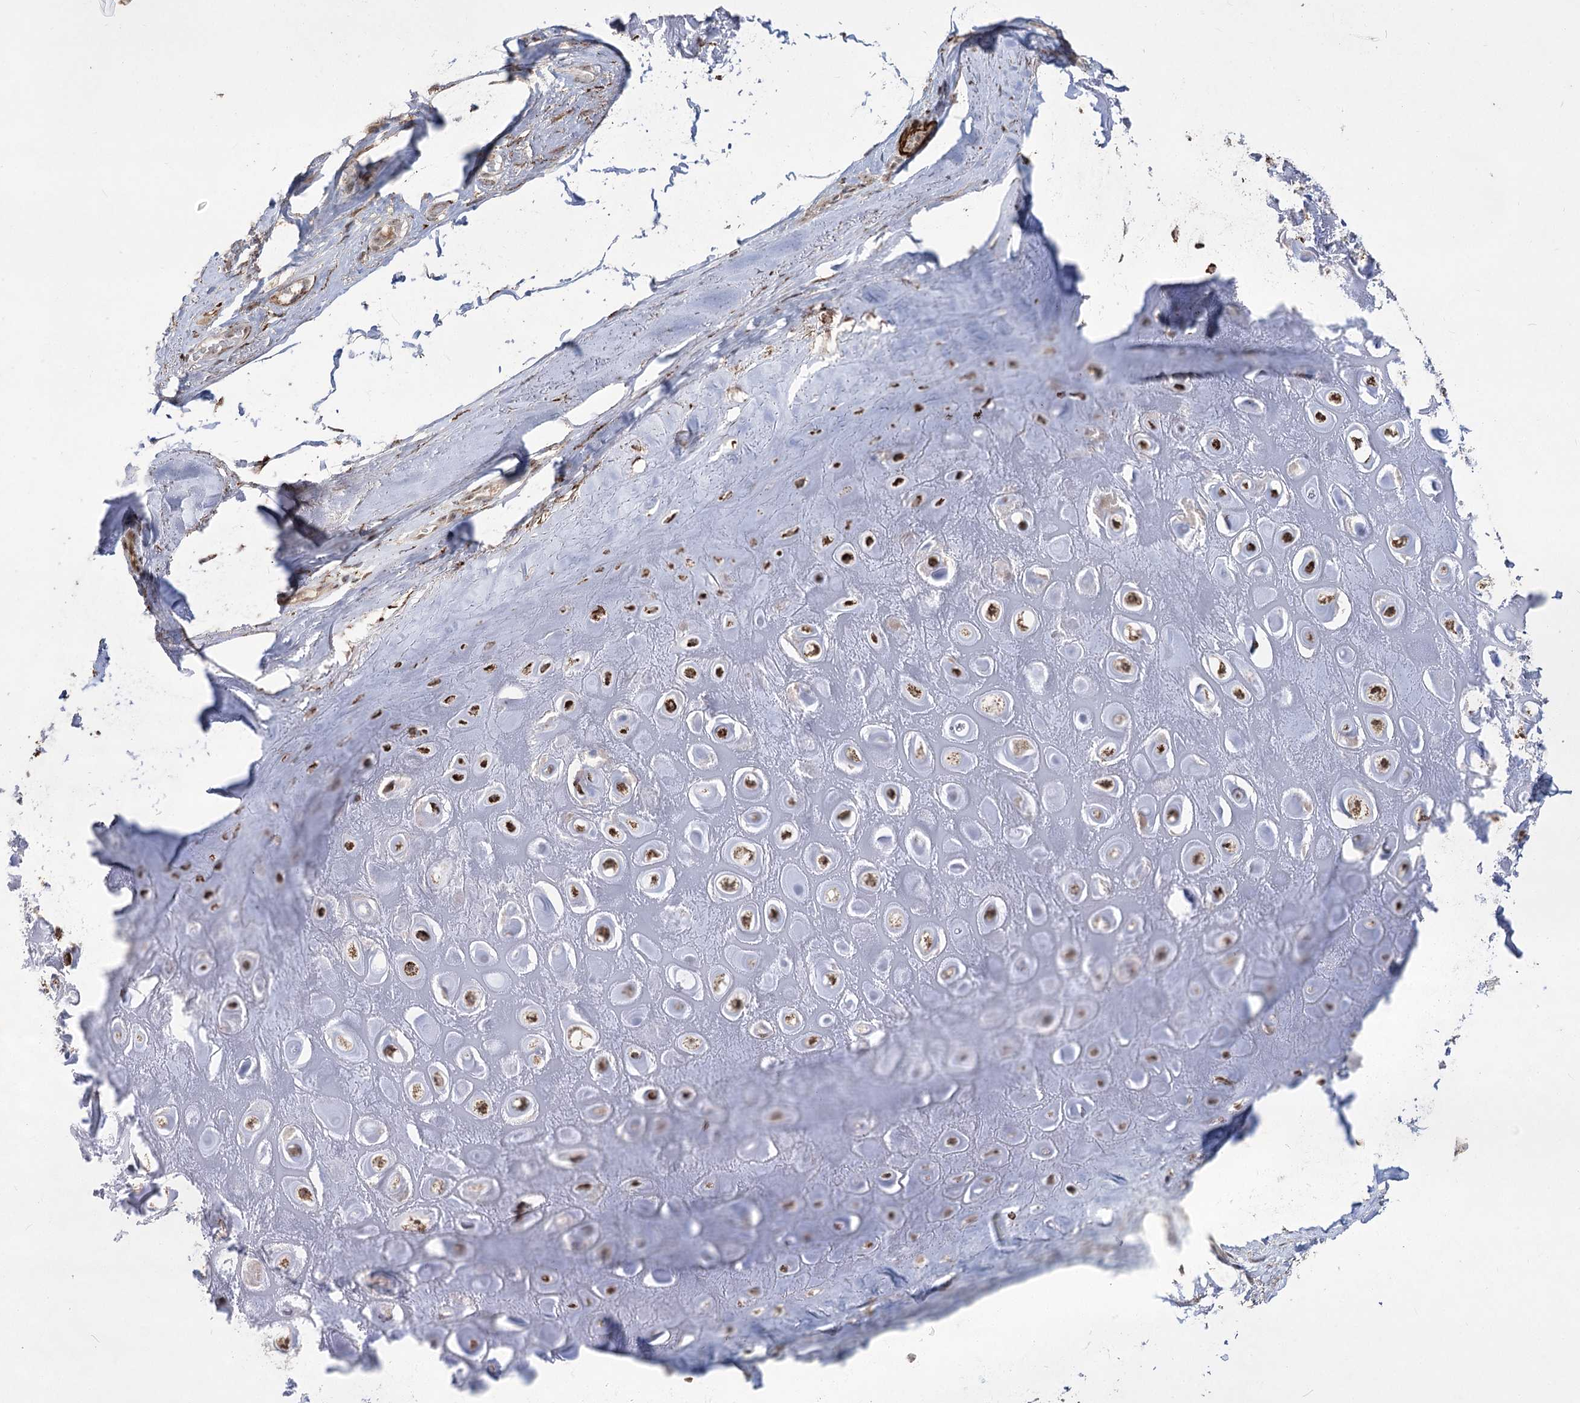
{"staining": {"intensity": "weak", "quantity": ">75%", "location": "cytoplasmic/membranous,nuclear"}, "tissue": "adipose tissue", "cell_type": "Adipocytes", "image_type": "normal", "snomed": [{"axis": "morphology", "description": "Normal tissue, NOS"}, {"axis": "morphology", "description": "Basal cell carcinoma"}, {"axis": "topography", "description": "Skin"}], "caption": "Immunohistochemistry (IHC) image of benign adipose tissue: adipose tissue stained using immunohistochemistry demonstrates low levels of weak protein expression localized specifically in the cytoplasmic/membranous,nuclear of adipocytes, appearing as a cytoplasmic/membranous,nuclear brown color.", "gene": "ZSCAN23", "patient": {"sex": "female", "age": 89}}